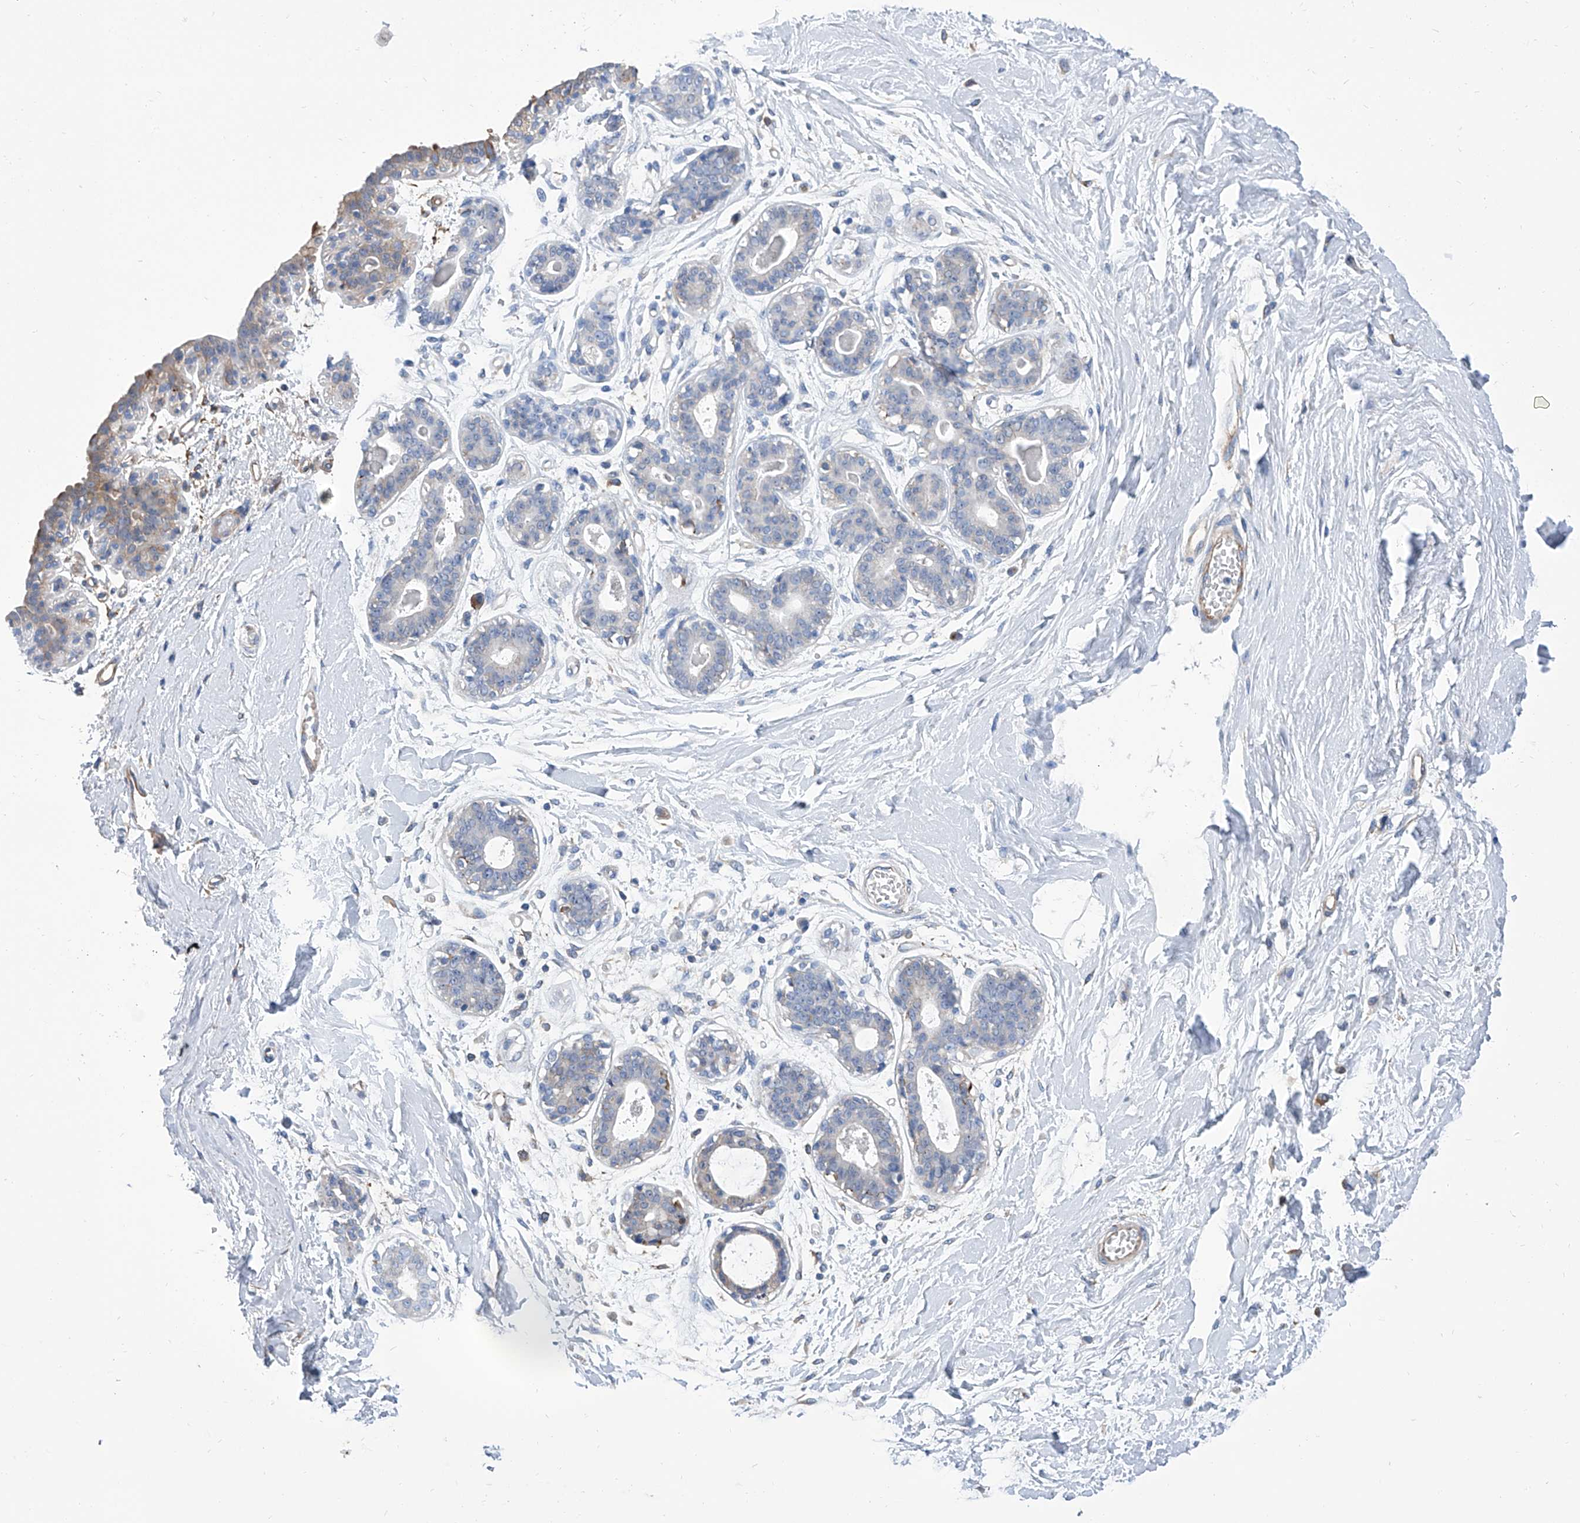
{"staining": {"intensity": "negative", "quantity": "none", "location": "none"}, "tissue": "breast", "cell_type": "Adipocytes", "image_type": "normal", "snomed": [{"axis": "morphology", "description": "Normal tissue, NOS"}, {"axis": "topography", "description": "Breast"}], "caption": "Immunohistochemistry micrograph of normal human breast stained for a protein (brown), which exhibits no expression in adipocytes. Nuclei are stained in blue.", "gene": "GPT", "patient": {"sex": "female", "age": 45}}